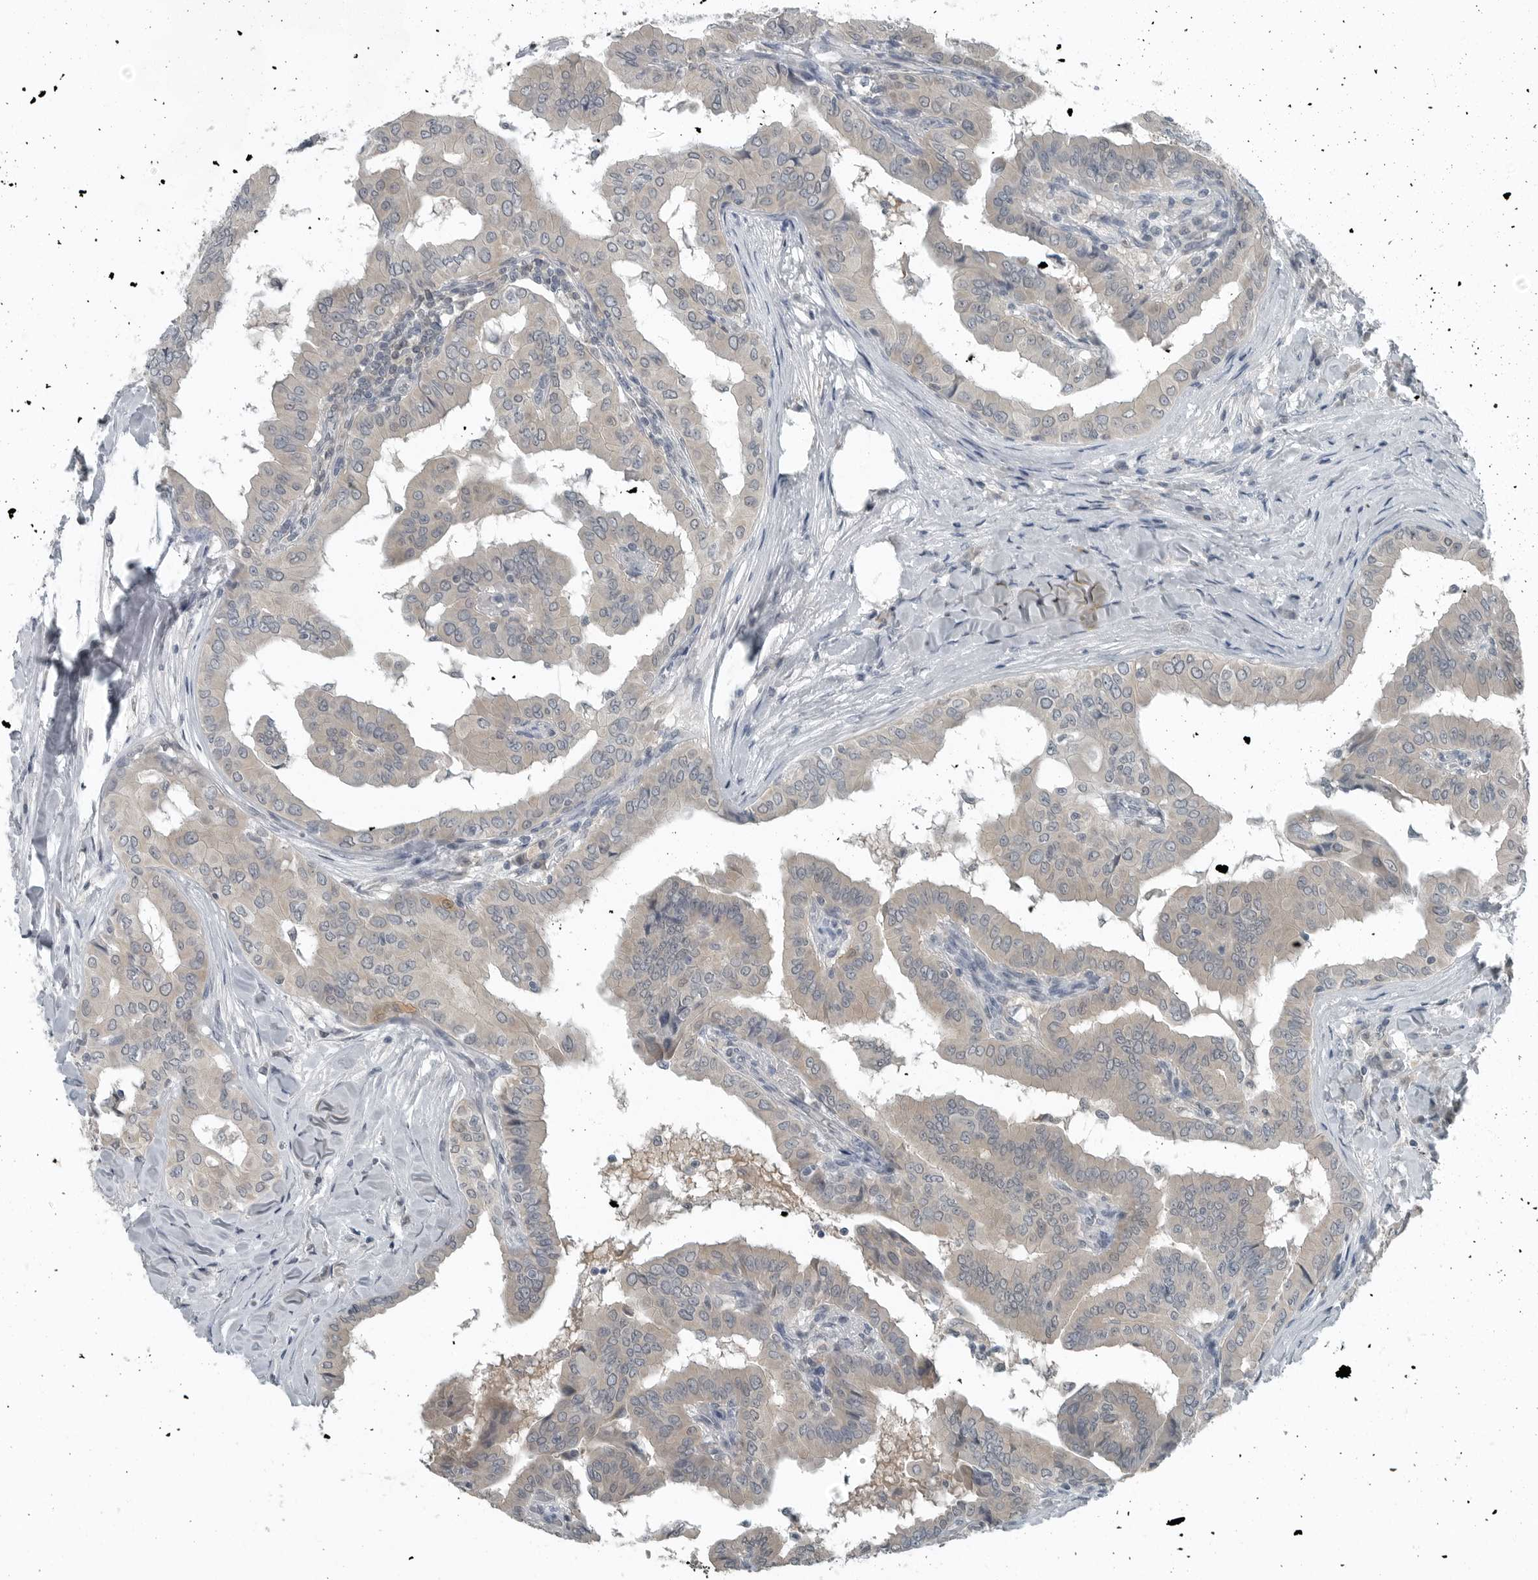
{"staining": {"intensity": "weak", "quantity": ">75%", "location": "cytoplasmic/membranous"}, "tissue": "thyroid cancer", "cell_type": "Tumor cells", "image_type": "cancer", "snomed": [{"axis": "morphology", "description": "Papillary adenocarcinoma, NOS"}, {"axis": "topography", "description": "Thyroid gland"}], "caption": "Weak cytoplasmic/membranous protein expression is identified in approximately >75% of tumor cells in thyroid cancer (papillary adenocarcinoma). (Brightfield microscopy of DAB IHC at high magnification).", "gene": "KYAT1", "patient": {"sex": "male", "age": 33}}